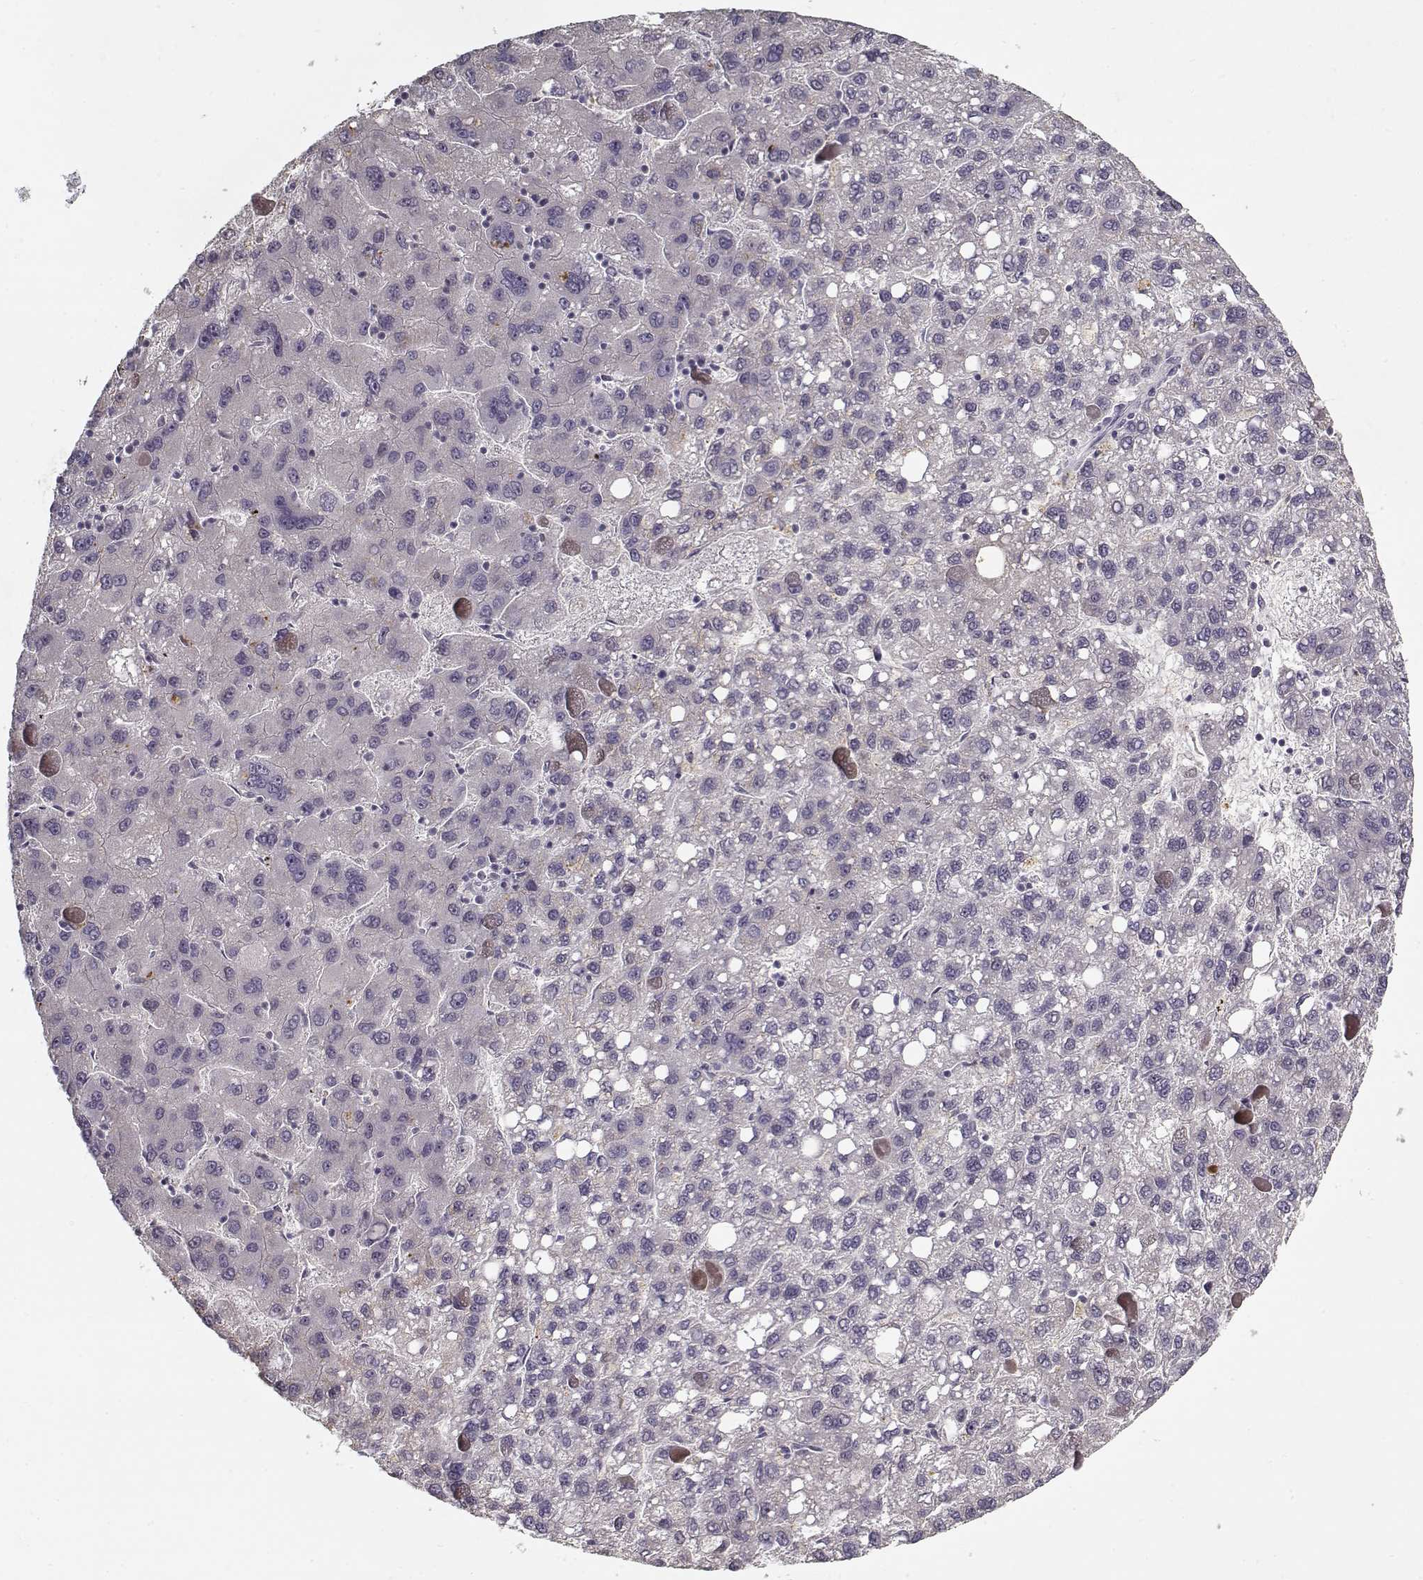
{"staining": {"intensity": "negative", "quantity": "none", "location": "none"}, "tissue": "liver cancer", "cell_type": "Tumor cells", "image_type": "cancer", "snomed": [{"axis": "morphology", "description": "Carcinoma, Hepatocellular, NOS"}, {"axis": "topography", "description": "Liver"}], "caption": "Protein analysis of liver hepatocellular carcinoma exhibits no significant staining in tumor cells. (Brightfield microscopy of DAB (3,3'-diaminobenzidine) immunohistochemistry (IHC) at high magnification).", "gene": "LUM", "patient": {"sex": "female", "age": 82}}